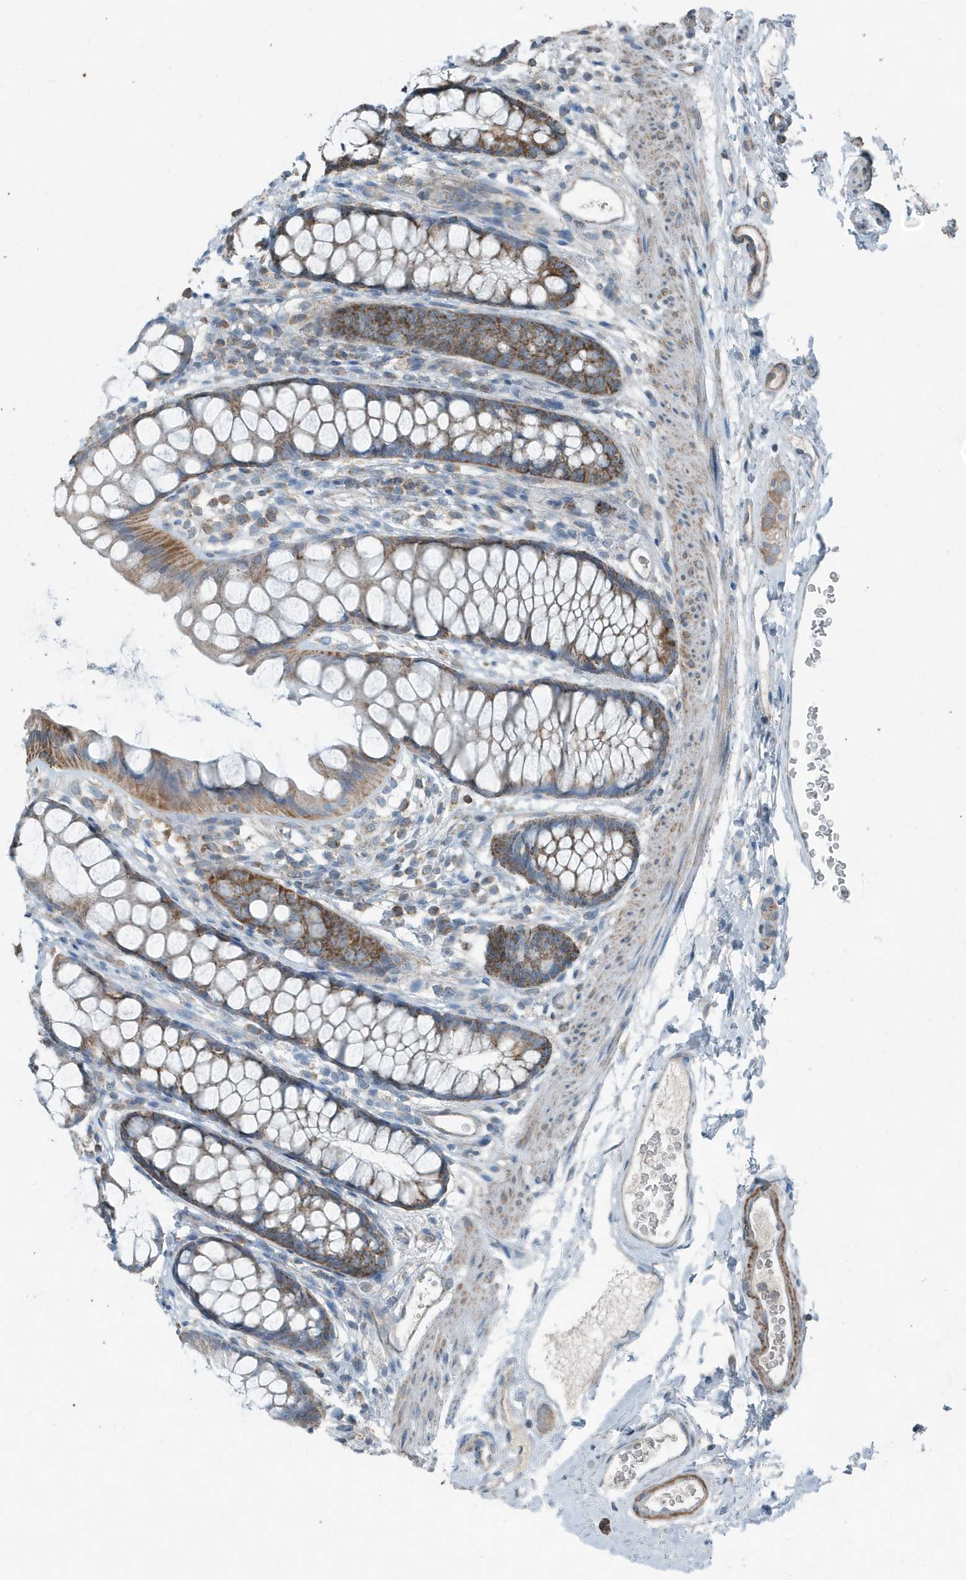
{"staining": {"intensity": "moderate", "quantity": ">75%", "location": "cytoplasmic/membranous"}, "tissue": "rectum", "cell_type": "Glandular cells", "image_type": "normal", "snomed": [{"axis": "morphology", "description": "Normal tissue, NOS"}, {"axis": "topography", "description": "Rectum"}], "caption": "A brown stain highlights moderate cytoplasmic/membranous staining of a protein in glandular cells of unremarkable rectum.", "gene": "MT", "patient": {"sex": "female", "age": 65}}